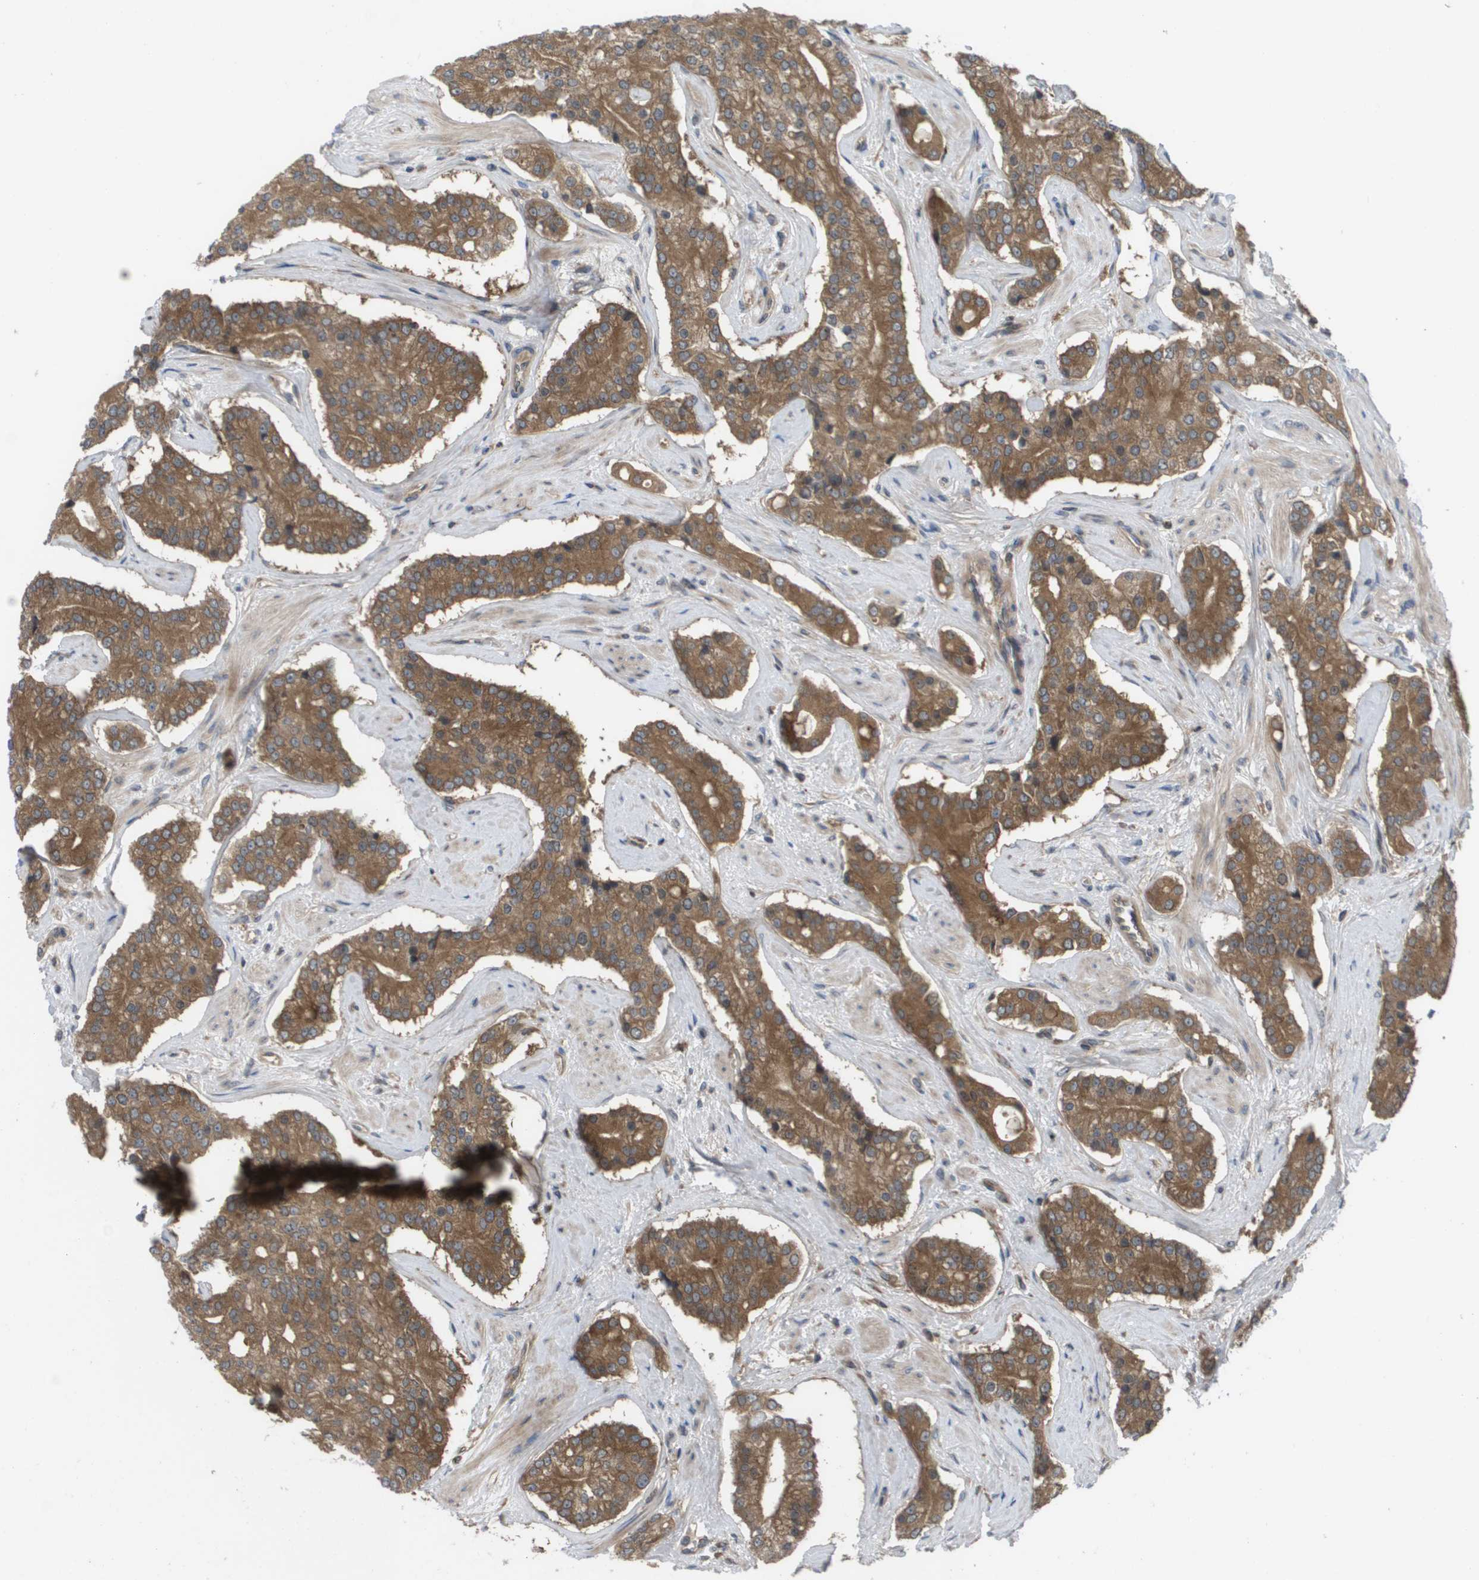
{"staining": {"intensity": "moderate", "quantity": ">75%", "location": "cytoplasmic/membranous"}, "tissue": "prostate cancer", "cell_type": "Tumor cells", "image_type": "cancer", "snomed": [{"axis": "morphology", "description": "Adenocarcinoma, High grade"}, {"axis": "topography", "description": "Prostate"}], "caption": "A medium amount of moderate cytoplasmic/membranous staining is present in about >75% of tumor cells in high-grade adenocarcinoma (prostate) tissue.", "gene": "CTPS2", "patient": {"sex": "male", "age": 71}}